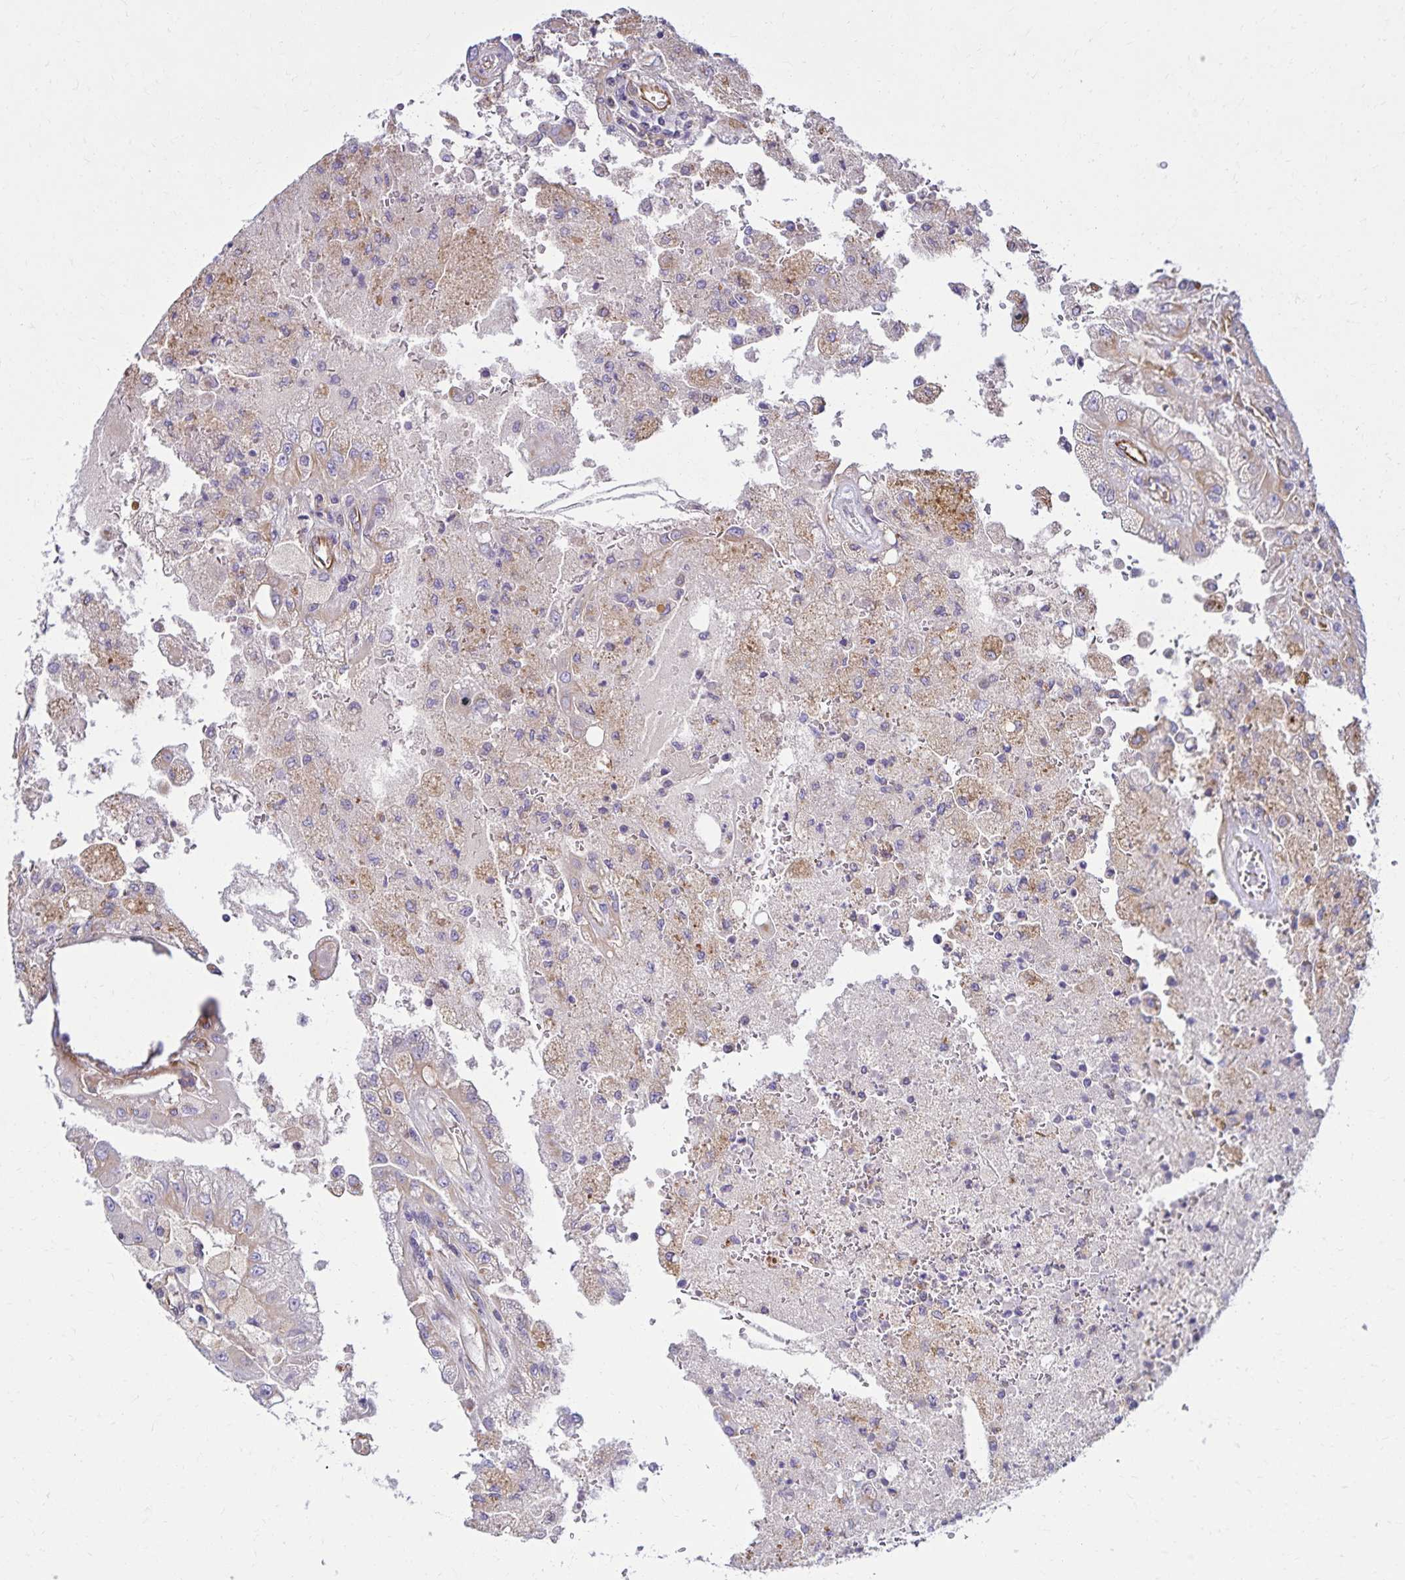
{"staining": {"intensity": "negative", "quantity": "none", "location": "none"}, "tissue": "renal cancer", "cell_type": "Tumor cells", "image_type": "cancer", "snomed": [{"axis": "morphology", "description": "Adenocarcinoma, NOS"}, {"axis": "topography", "description": "Kidney"}], "caption": "Protein analysis of renal cancer demonstrates no significant positivity in tumor cells.", "gene": "TRPV6", "patient": {"sex": "male", "age": 58}}